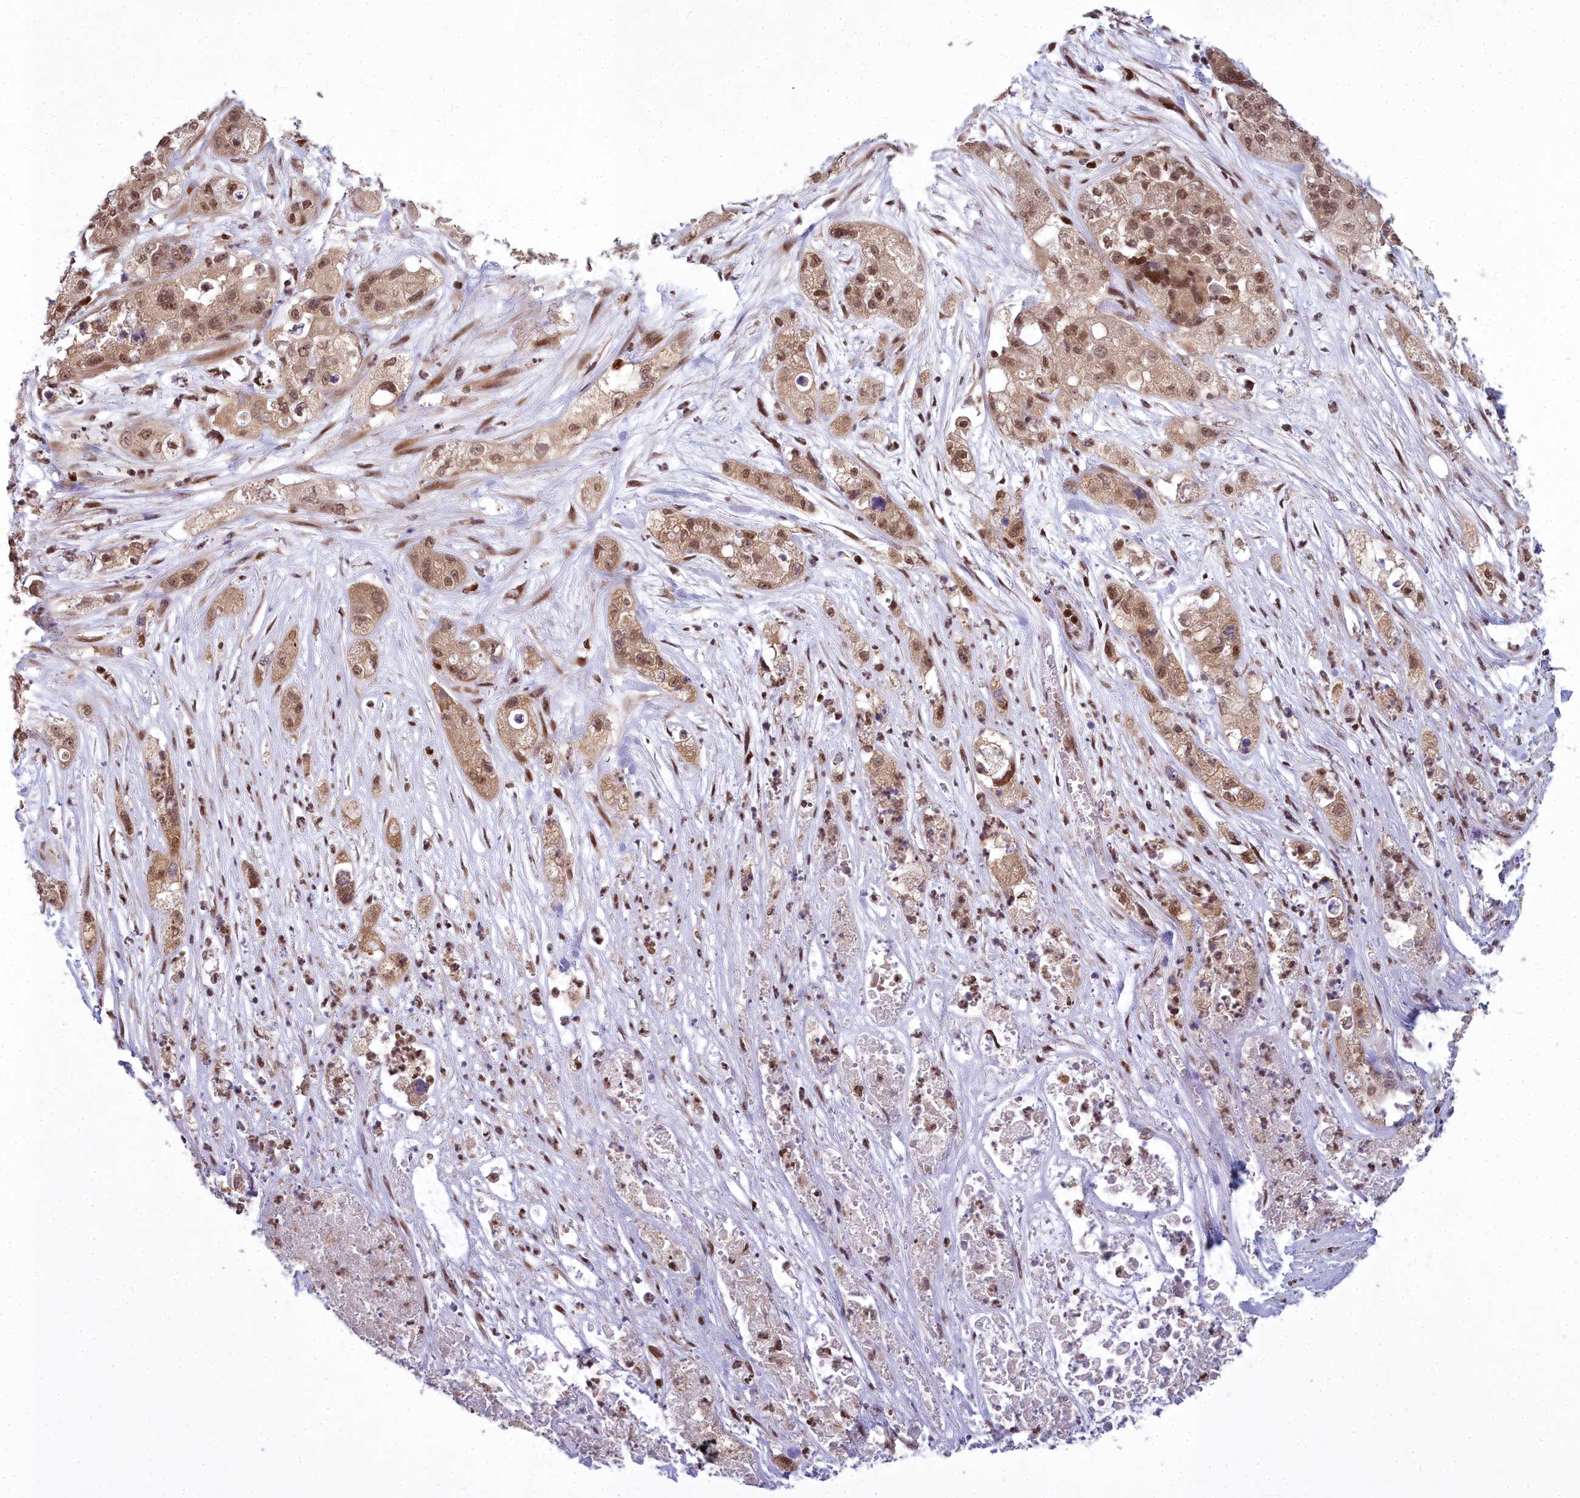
{"staining": {"intensity": "moderate", "quantity": ">75%", "location": "cytoplasmic/membranous,nuclear"}, "tissue": "pancreatic cancer", "cell_type": "Tumor cells", "image_type": "cancer", "snomed": [{"axis": "morphology", "description": "Adenocarcinoma, NOS"}, {"axis": "topography", "description": "Pancreas"}], "caption": "Immunohistochemistry image of neoplastic tissue: pancreatic adenocarcinoma stained using immunohistochemistry exhibits medium levels of moderate protein expression localized specifically in the cytoplasmic/membranous and nuclear of tumor cells, appearing as a cytoplasmic/membranous and nuclear brown color.", "gene": "GMEB1", "patient": {"sex": "female", "age": 78}}